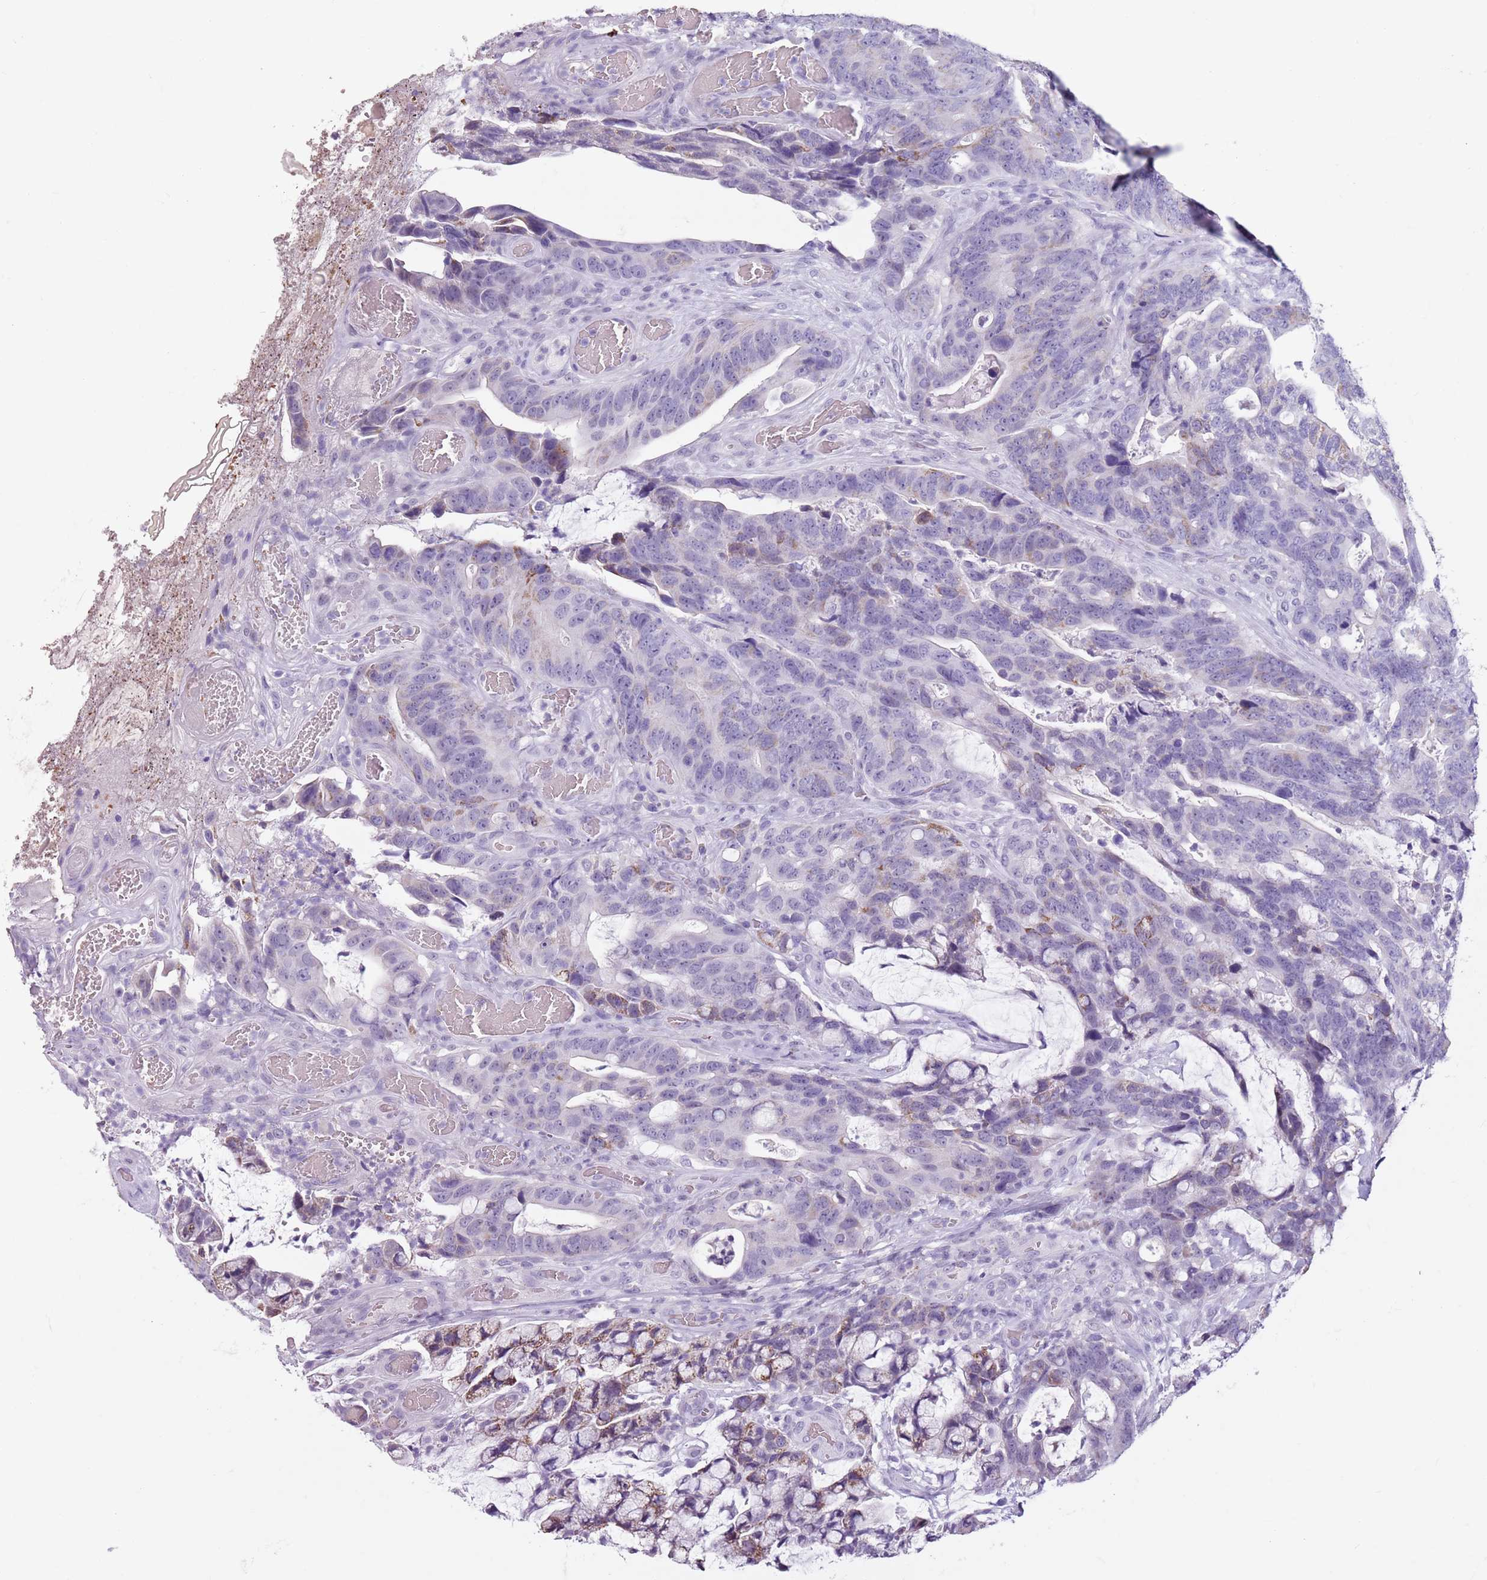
{"staining": {"intensity": "negative", "quantity": "none", "location": "none"}, "tissue": "colorectal cancer", "cell_type": "Tumor cells", "image_type": "cancer", "snomed": [{"axis": "morphology", "description": "Adenocarcinoma, NOS"}, {"axis": "topography", "description": "Colon"}], "caption": "IHC of human colorectal cancer shows no staining in tumor cells.", "gene": "SPESP1", "patient": {"sex": "female", "age": 82}}